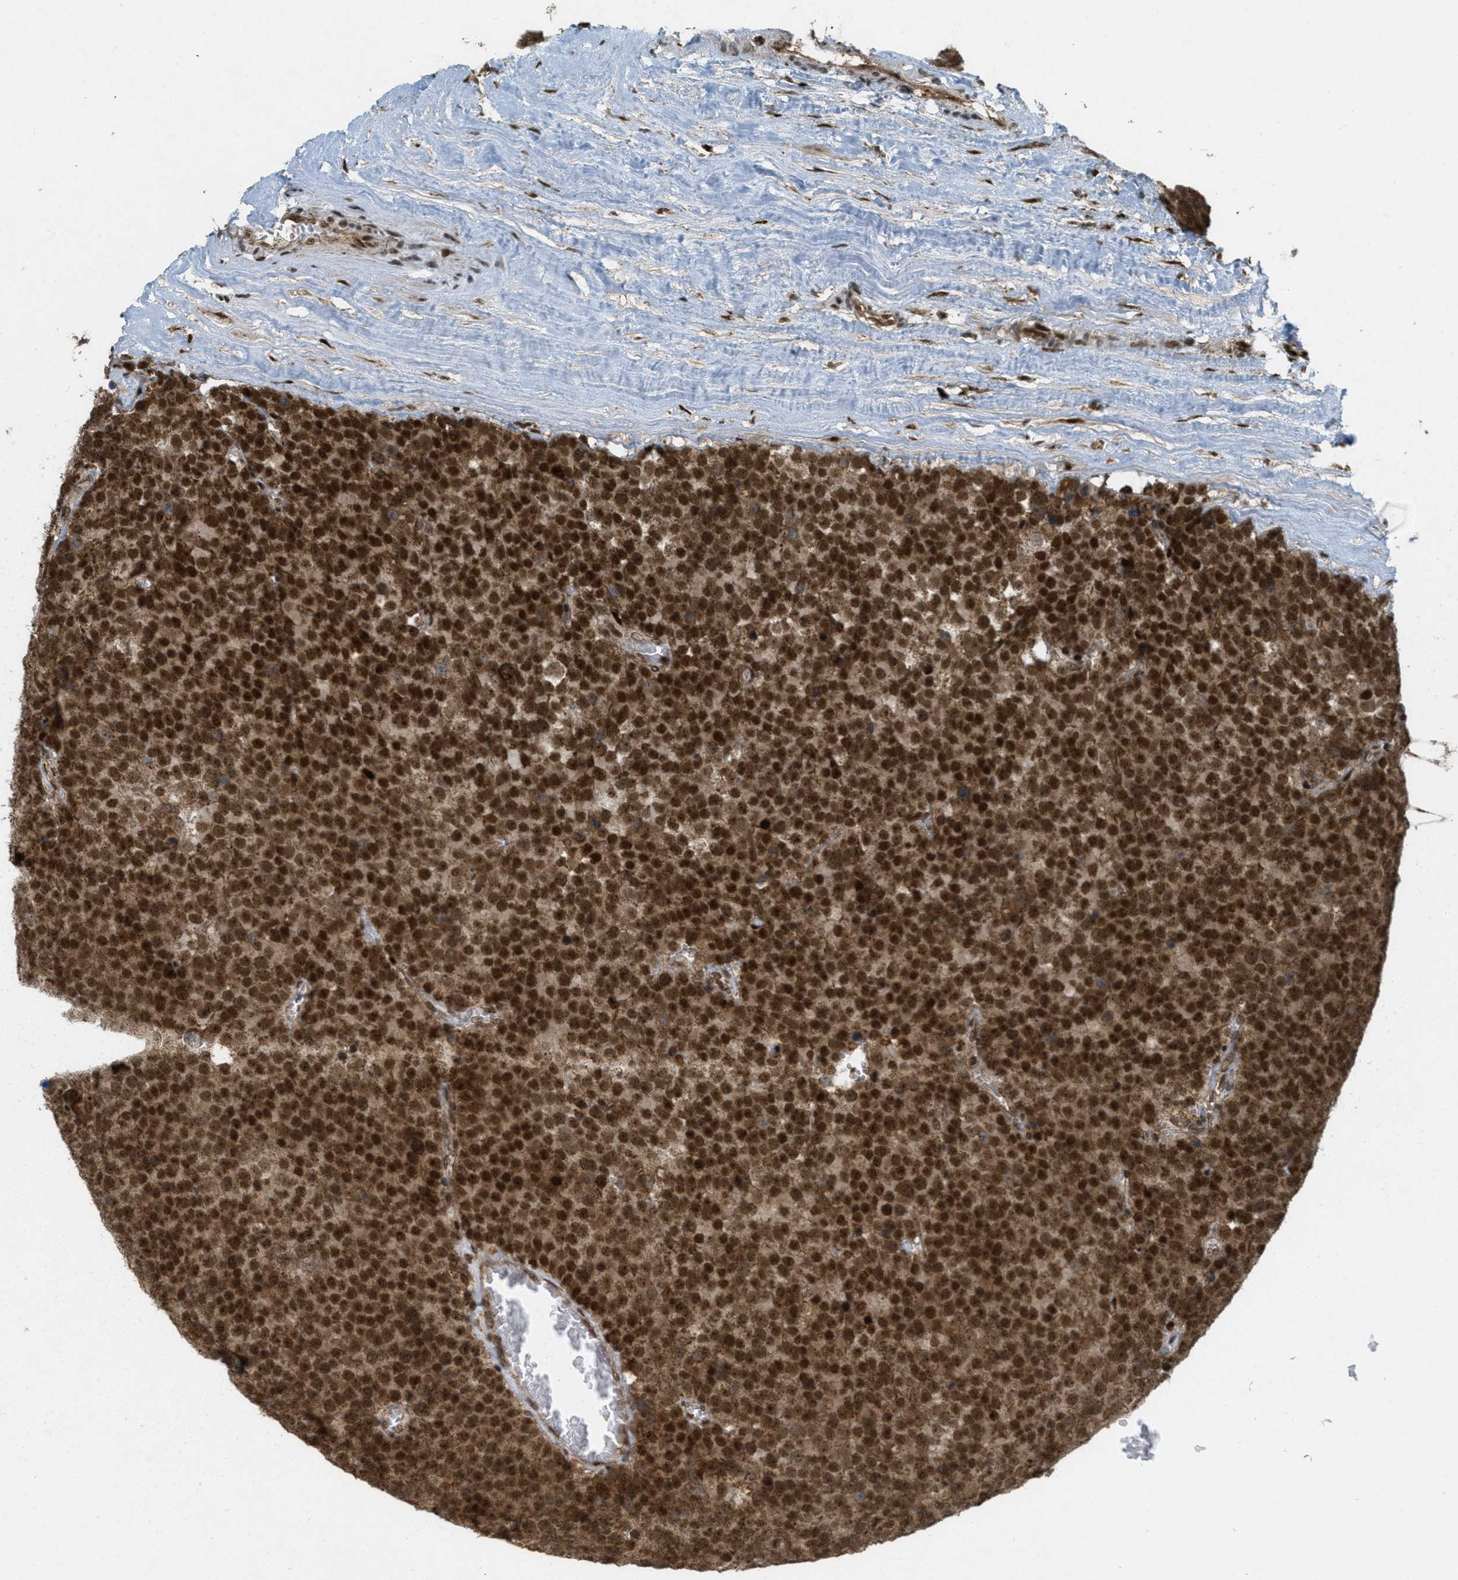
{"staining": {"intensity": "strong", "quantity": ">75%", "location": "cytoplasmic/membranous,nuclear"}, "tissue": "testis cancer", "cell_type": "Tumor cells", "image_type": "cancer", "snomed": [{"axis": "morphology", "description": "Normal tissue, NOS"}, {"axis": "morphology", "description": "Seminoma, NOS"}, {"axis": "topography", "description": "Testis"}], "caption": "Tumor cells show high levels of strong cytoplasmic/membranous and nuclear staining in about >75% of cells in seminoma (testis).", "gene": "TLK1", "patient": {"sex": "male", "age": 71}}